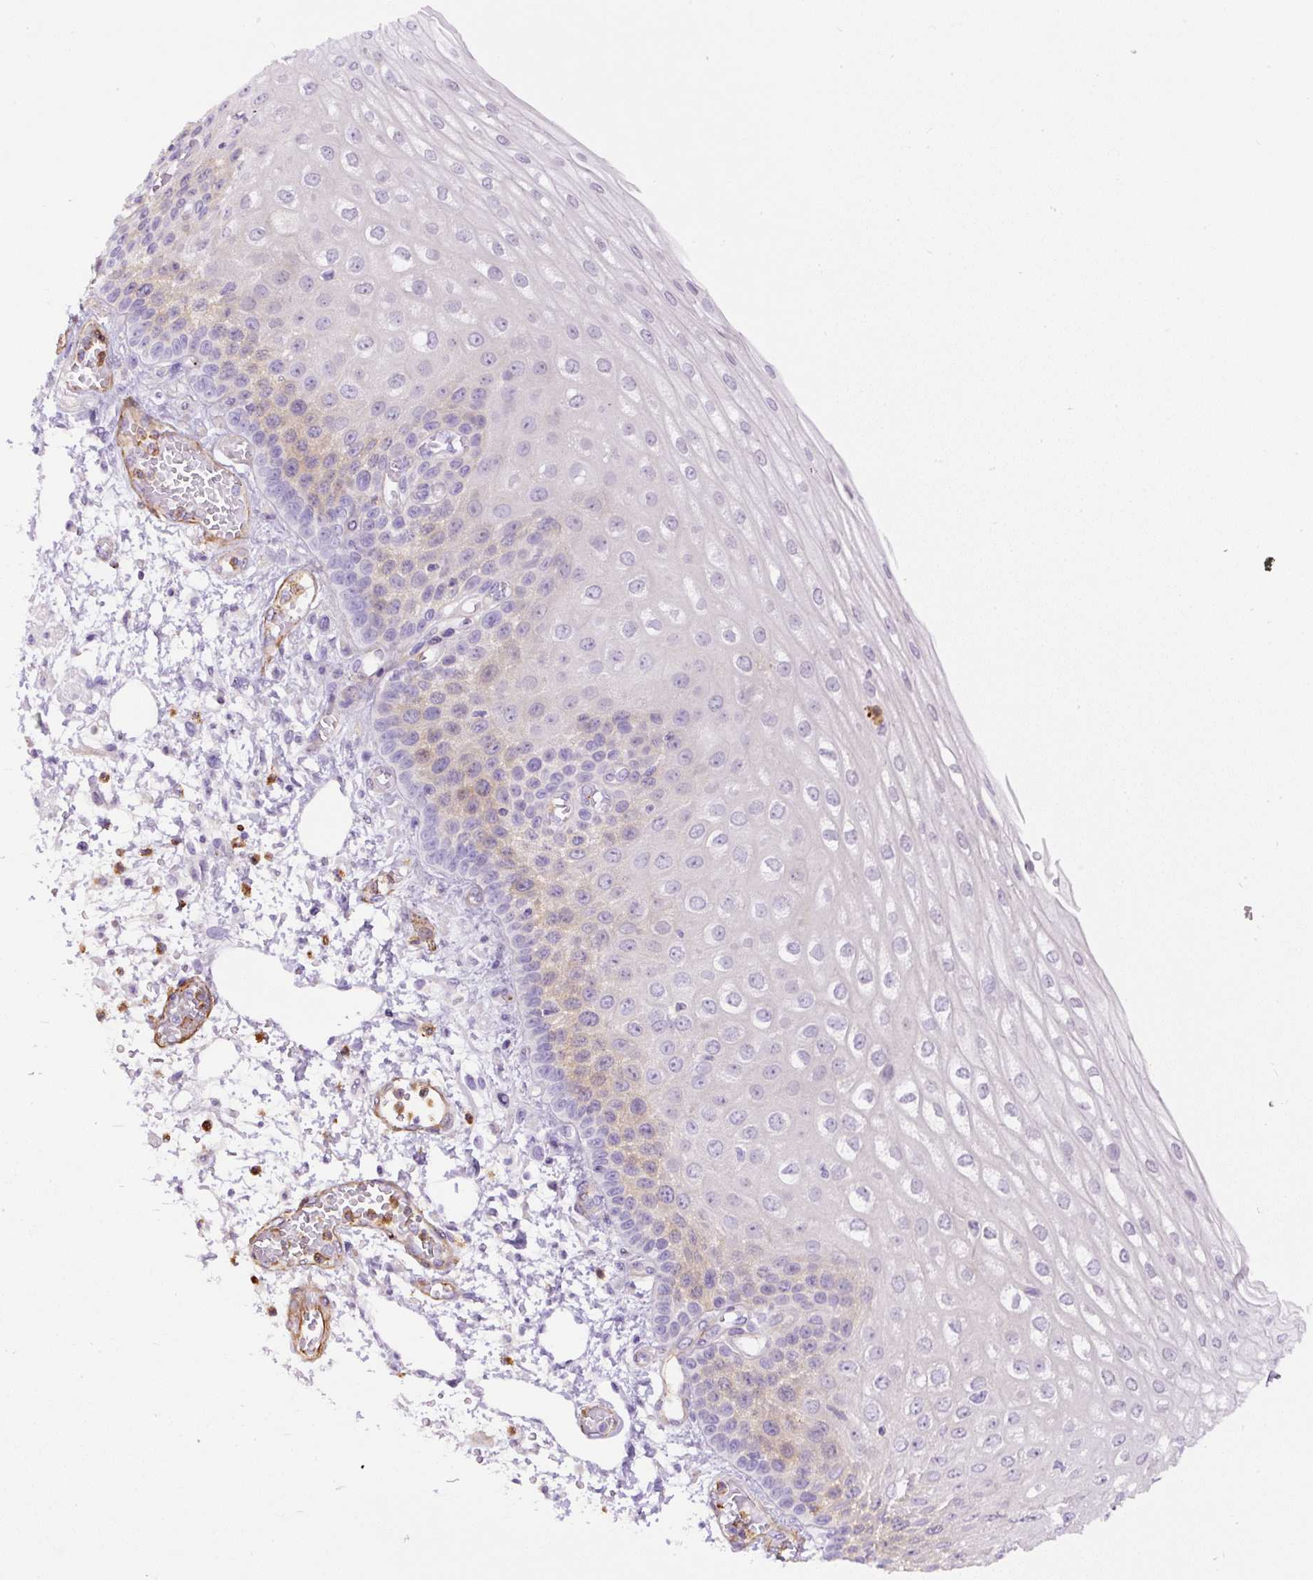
{"staining": {"intensity": "weak", "quantity": "<25%", "location": "cytoplasmic/membranous"}, "tissue": "esophagus", "cell_type": "Squamous epithelial cells", "image_type": "normal", "snomed": [{"axis": "morphology", "description": "Normal tissue, NOS"}, {"axis": "morphology", "description": "Adenocarcinoma, NOS"}, {"axis": "topography", "description": "Esophagus"}], "caption": "Immunohistochemistry image of unremarkable esophagus: esophagus stained with DAB shows no significant protein expression in squamous epithelial cells.", "gene": "B3GALT5", "patient": {"sex": "male", "age": 81}}